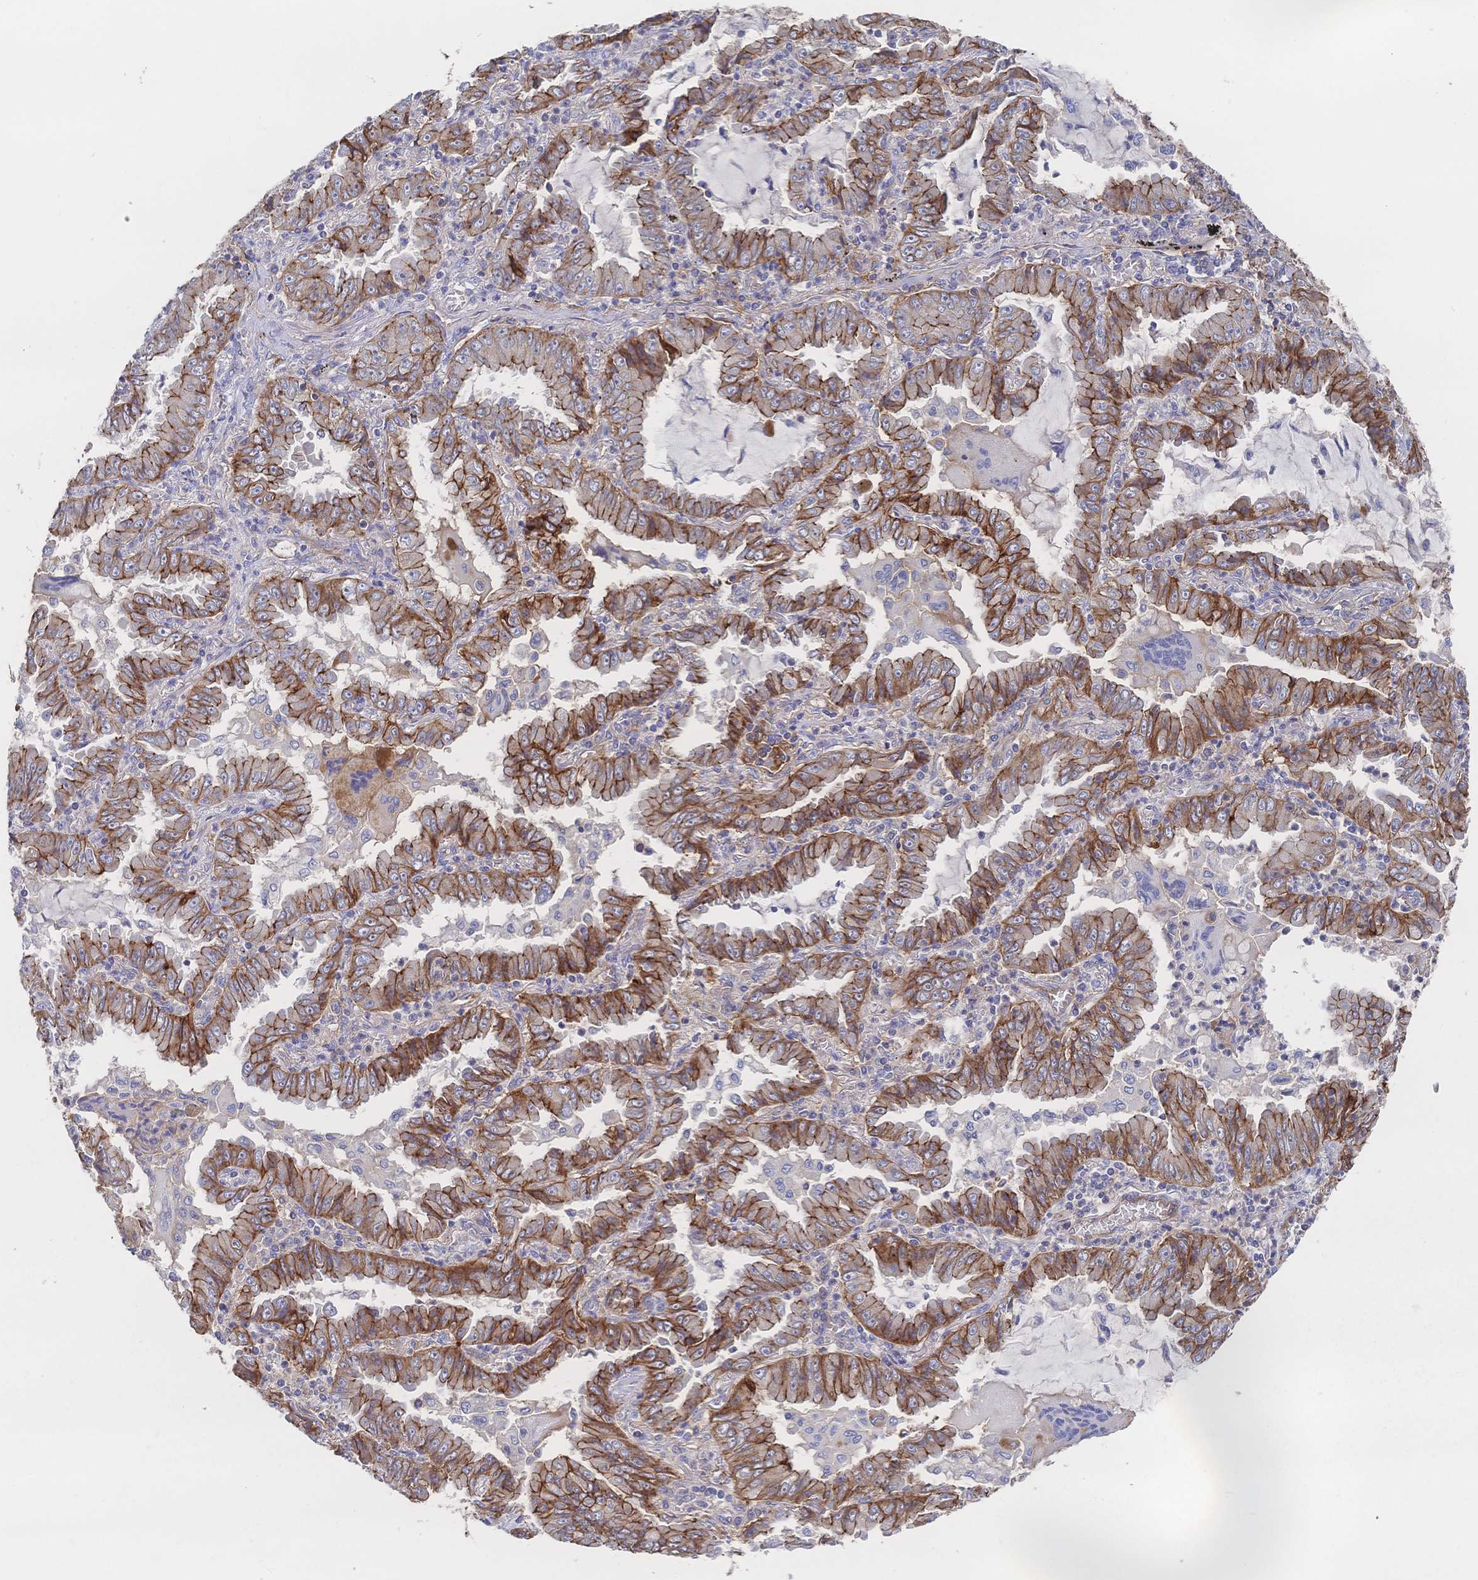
{"staining": {"intensity": "moderate", "quantity": ">75%", "location": "cytoplasmic/membranous"}, "tissue": "lung cancer", "cell_type": "Tumor cells", "image_type": "cancer", "snomed": [{"axis": "morphology", "description": "Adenocarcinoma, NOS"}, {"axis": "topography", "description": "Lung"}], "caption": "Lung cancer stained with immunohistochemistry demonstrates moderate cytoplasmic/membranous staining in approximately >75% of tumor cells.", "gene": "F11R", "patient": {"sex": "female", "age": 52}}